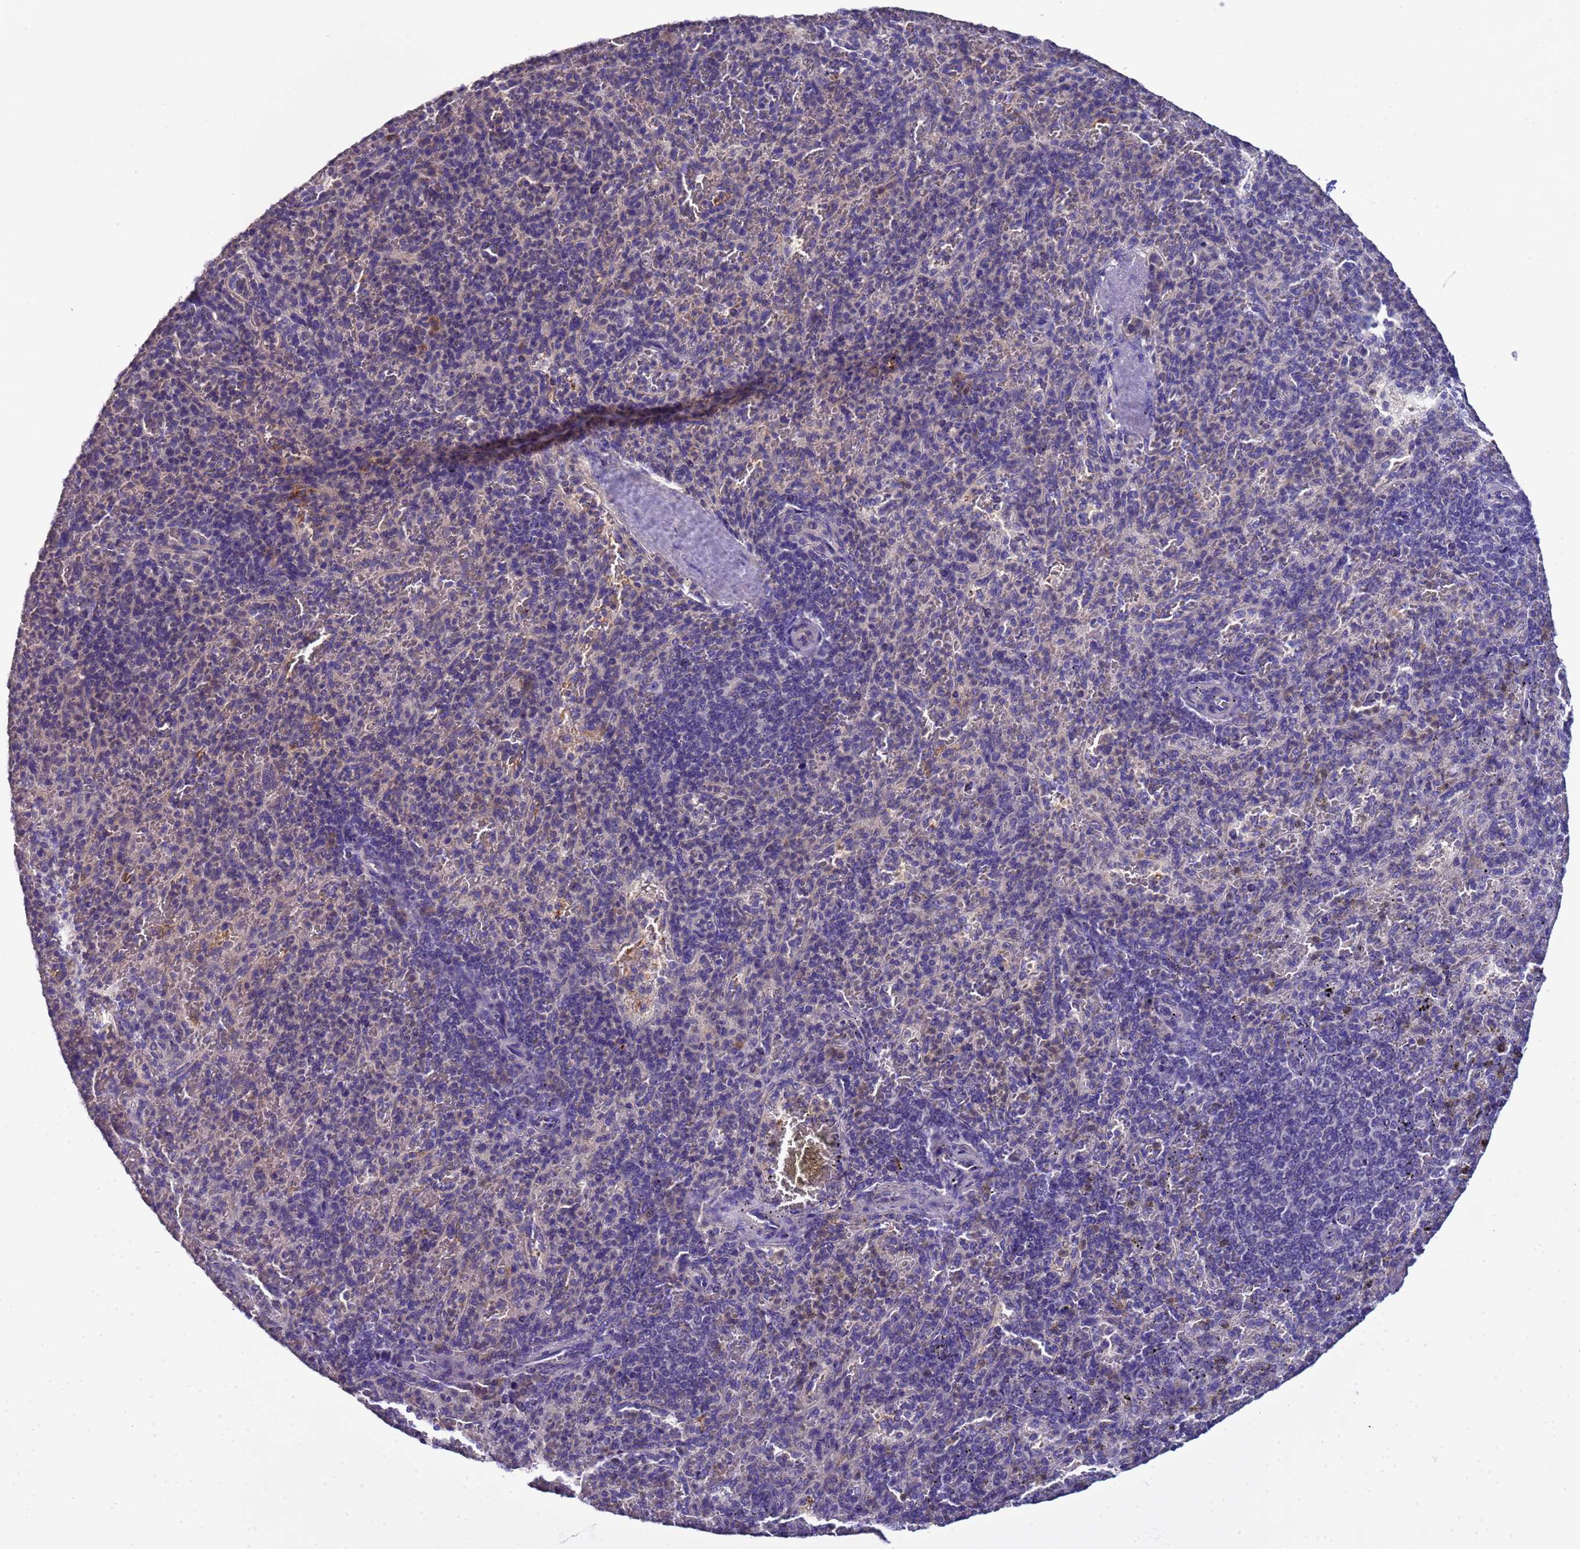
{"staining": {"intensity": "negative", "quantity": "none", "location": "none"}, "tissue": "spleen", "cell_type": "Cells in red pulp", "image_type": "normal", "snomed": [{"axis": "morphology", "description": "Normal tissue, NOS"}, {"axis": "topography", "description": "Spleen"}], "caption": "IHC of benign human spleen exhibits no staining in cells in red pulp.", "gene": "ELMOD2", "patient": {"sex": "male", "age": 82}}